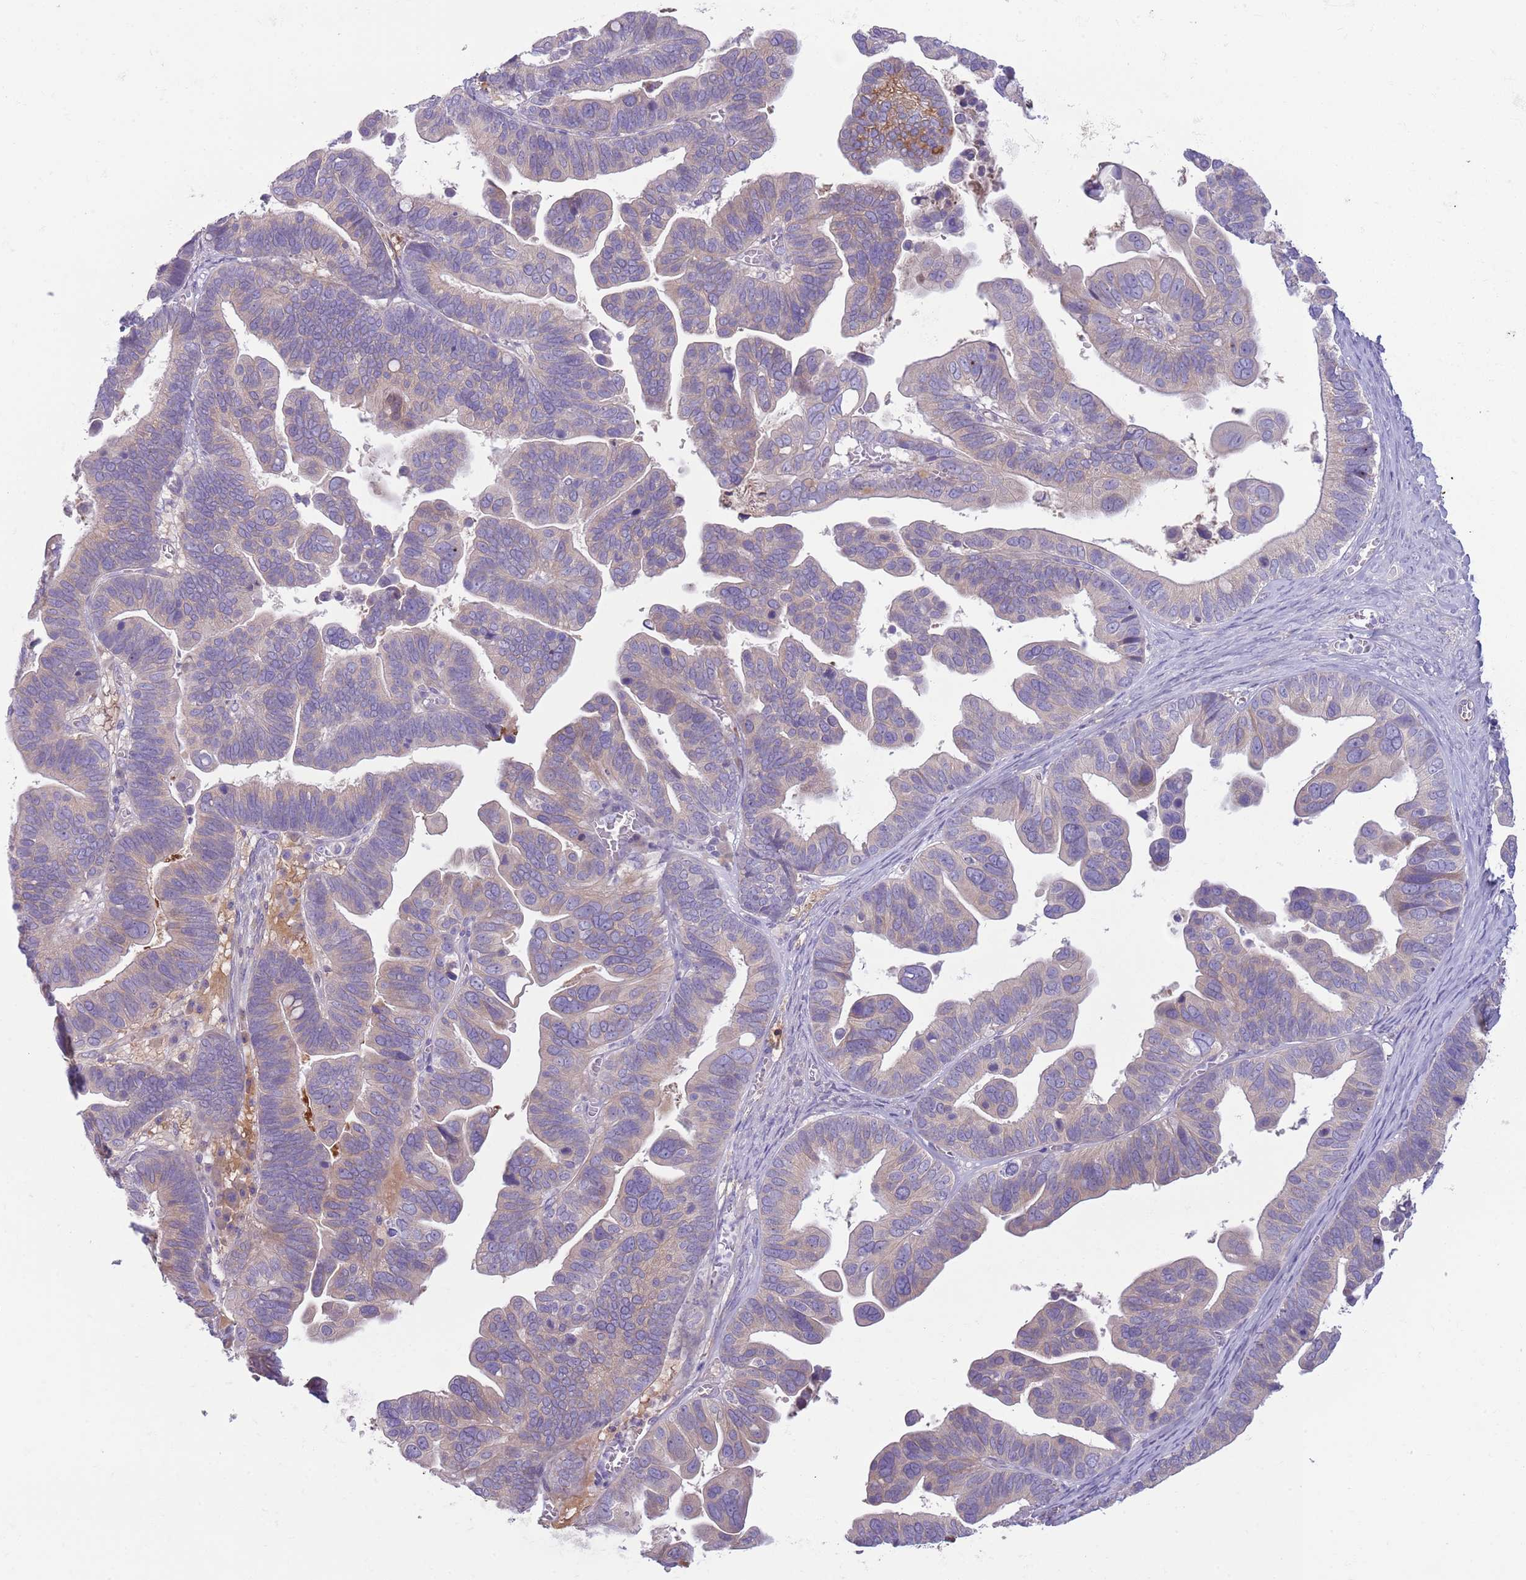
{"staining": {"intensity": "negative", "quantity": "none", "location": "none"}, "tissue": "ovarian cancer", "cell_type": "Tumor cells", "image_type": "cancer", "snomed": [{"axis": "morphology", "description": "Cystadenocarcinoma, serous, NOS"}, {"axis": "topography", "description": "Ovary"}], "caption": "Histopathology image shows no protein positivity in tumor cells of ovarian cancer (serous cystadenocarcinoma) tissue.", "gene": "CFH", "patient": {"sex": "female", "age": 56}}